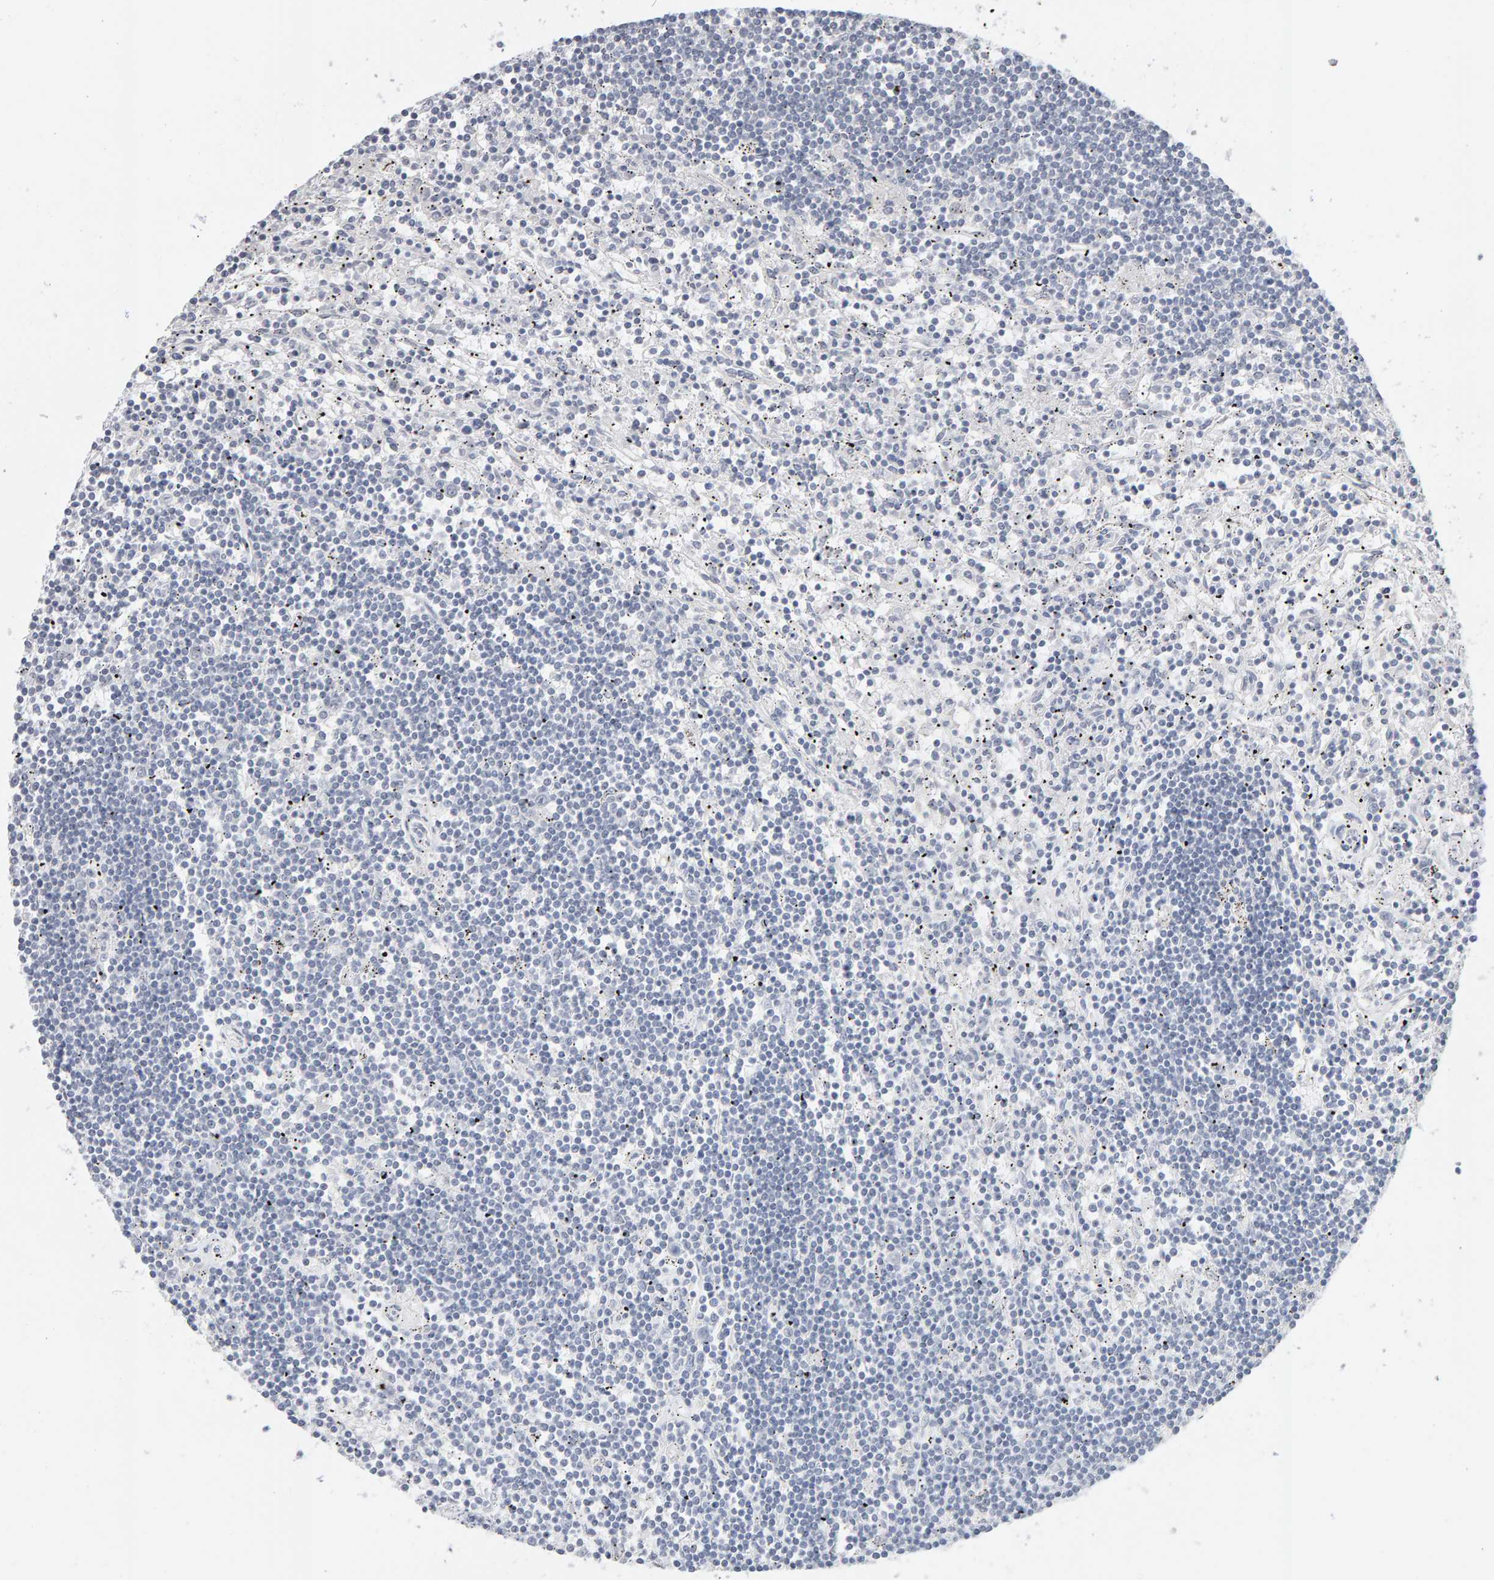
{"staining": {"intensity": "negative", "quantity": "none", "location": "none"}, "tissue": "lymphoma", "cell_type": "Tumor cells", "image_type": "cancer", "snomed": [{"axis": "morphology", "description": "Malignant lymphoma, non-Hodgkin's type, Low grade"}, {"axis": "topography", "description": "Spleen"}], "caption": "Tumor cells show no significant positivity in lymphoma.", "gene": "HNF4A", "patient": {"sex": "male", "age": 76}}